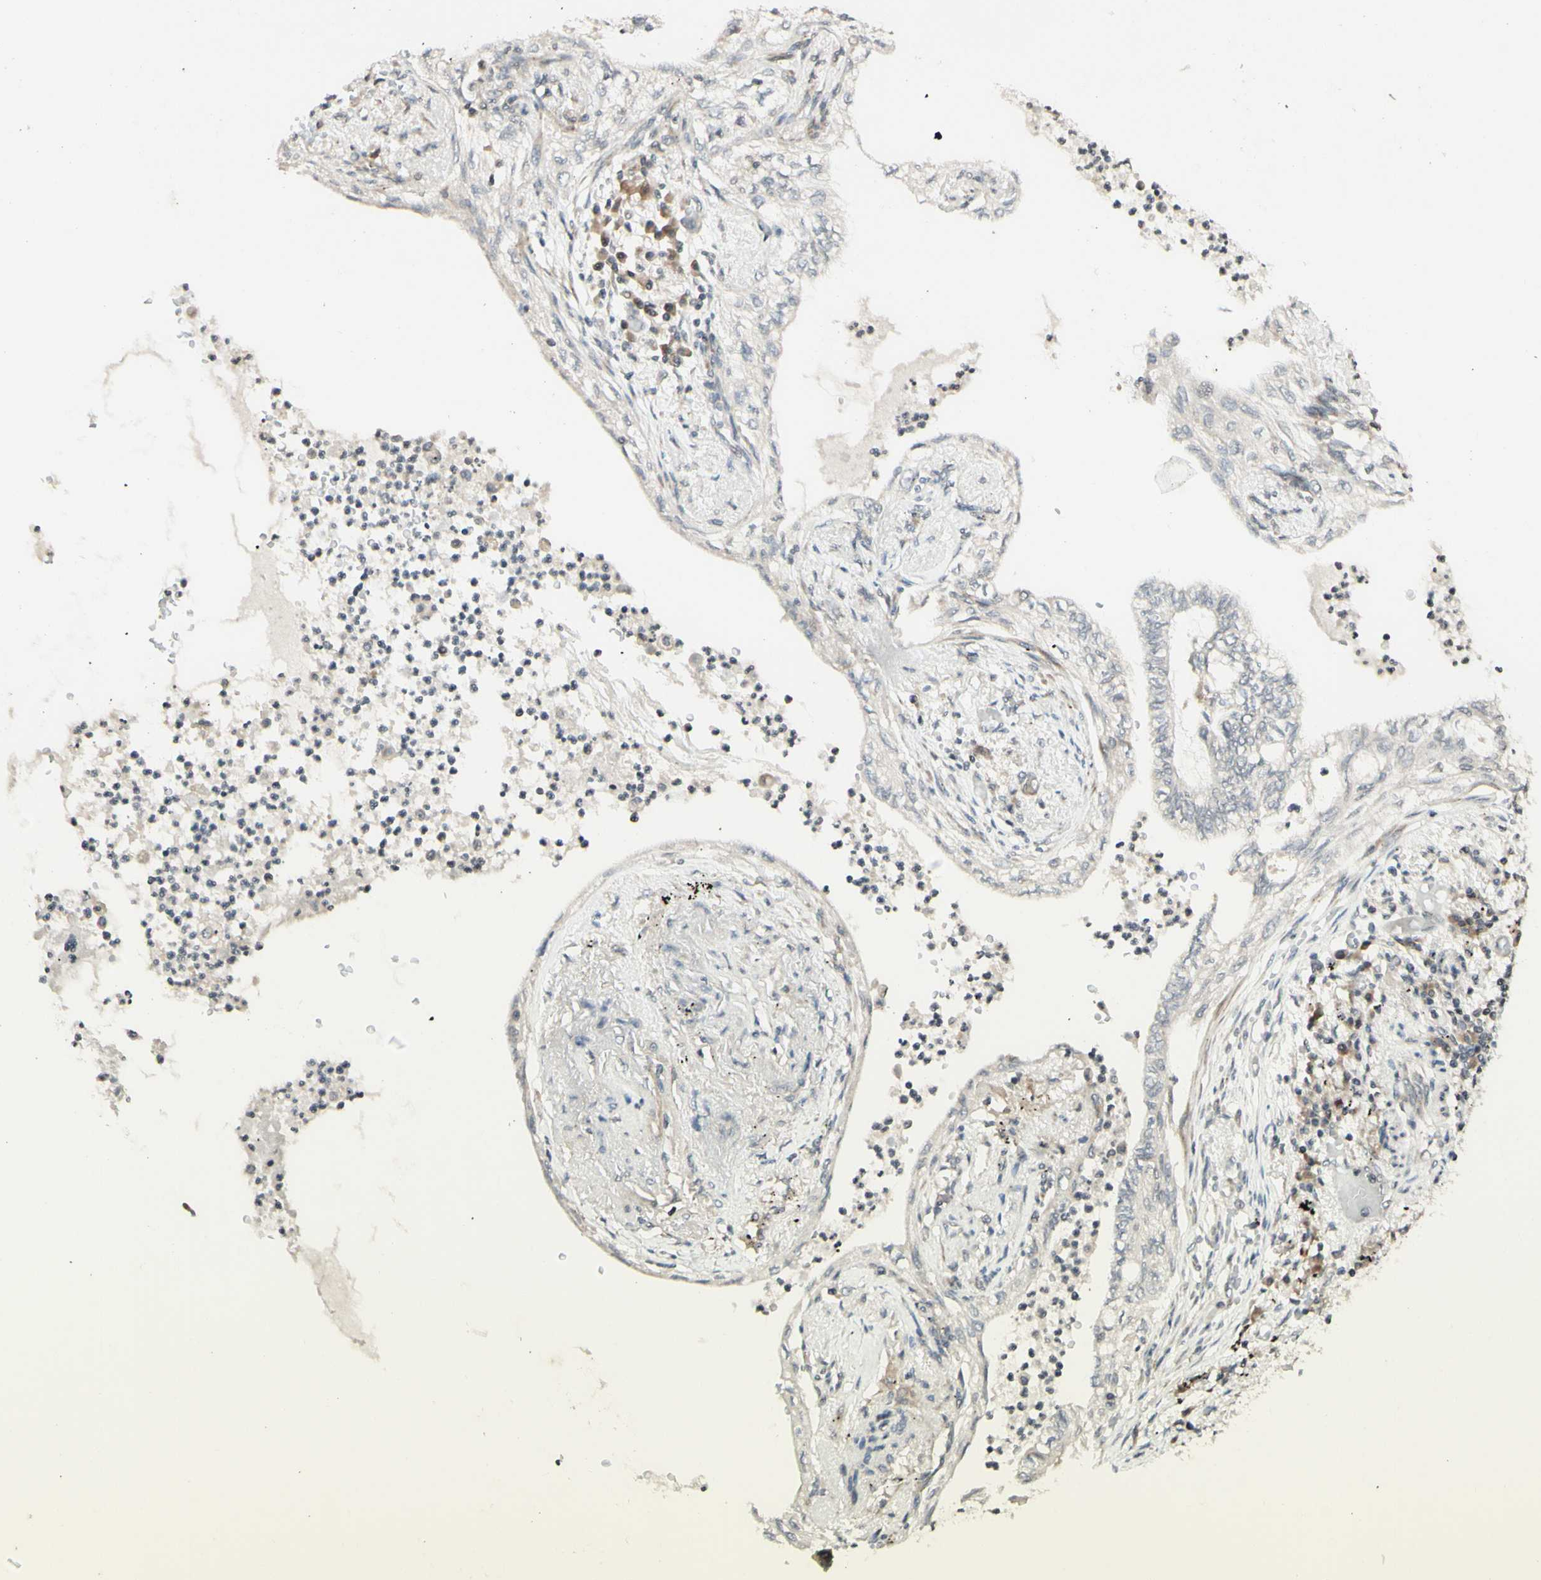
{"staining": {"intensity": "negative", "quantity": "none", "location": "none"}, "tissue": "lung cancer", "cell_type": "Tumor cells", "image_type": "cancer", "snomed": [{"axis": "morphology", "description": "Normal tissue, NOS"}, {"axis": "morphology", "description": "Adenocarcinoma, NOS"}, {"axis": "topography", "description": "Bronchus"}, {"axis": "topography", "description": "Lung"}], "caption": "The IHC micrograph has no significant expression in tumor cells of lung cancer (adenocarcinoma) tissue.", "gene": "ZW10", "patient": {"sex": "female", "age": 70}}